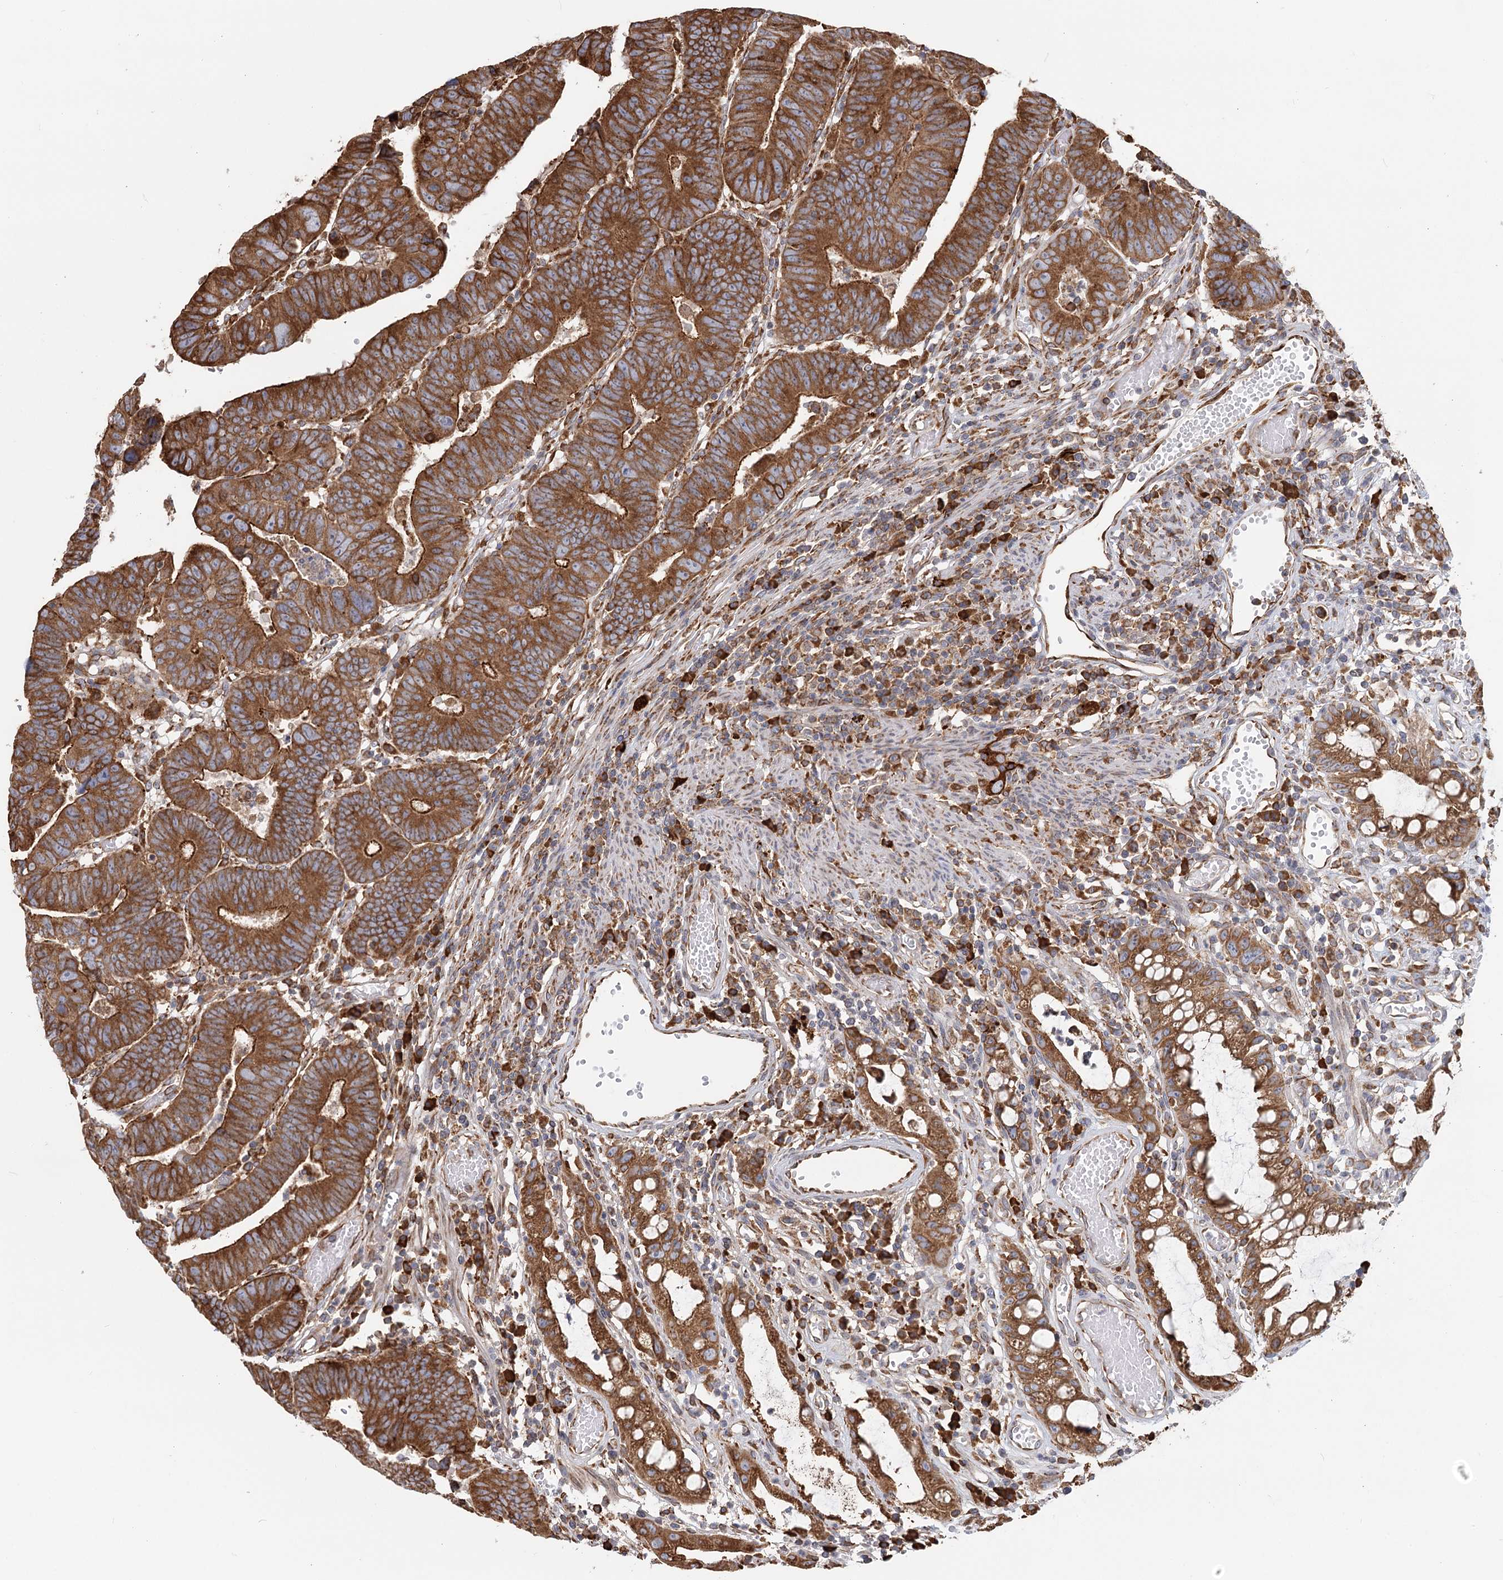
{"staining": {"intensity": "moderate", "quantity": ">75%", "location": "cytoplasmic/membranous"}, "tissue": "colorectal cancer", "cell_type": "Tumor cells", "image_type": "cancer", "snomed": [{"axis": "morphology", "description": "Adenocarcinoma, NOS"}, {"axis": "topography", "description": "Rectum"}], "caption": "A high-resolution photomicrograph shows IHC staining of adenocarcinoma (colorectal), which exhibits moderate cytoplasmic/membranous expression in approximately >75% of tumor cells.", "gene": "TAS1R1", "patient": {"sex": "female", "age": 65}}